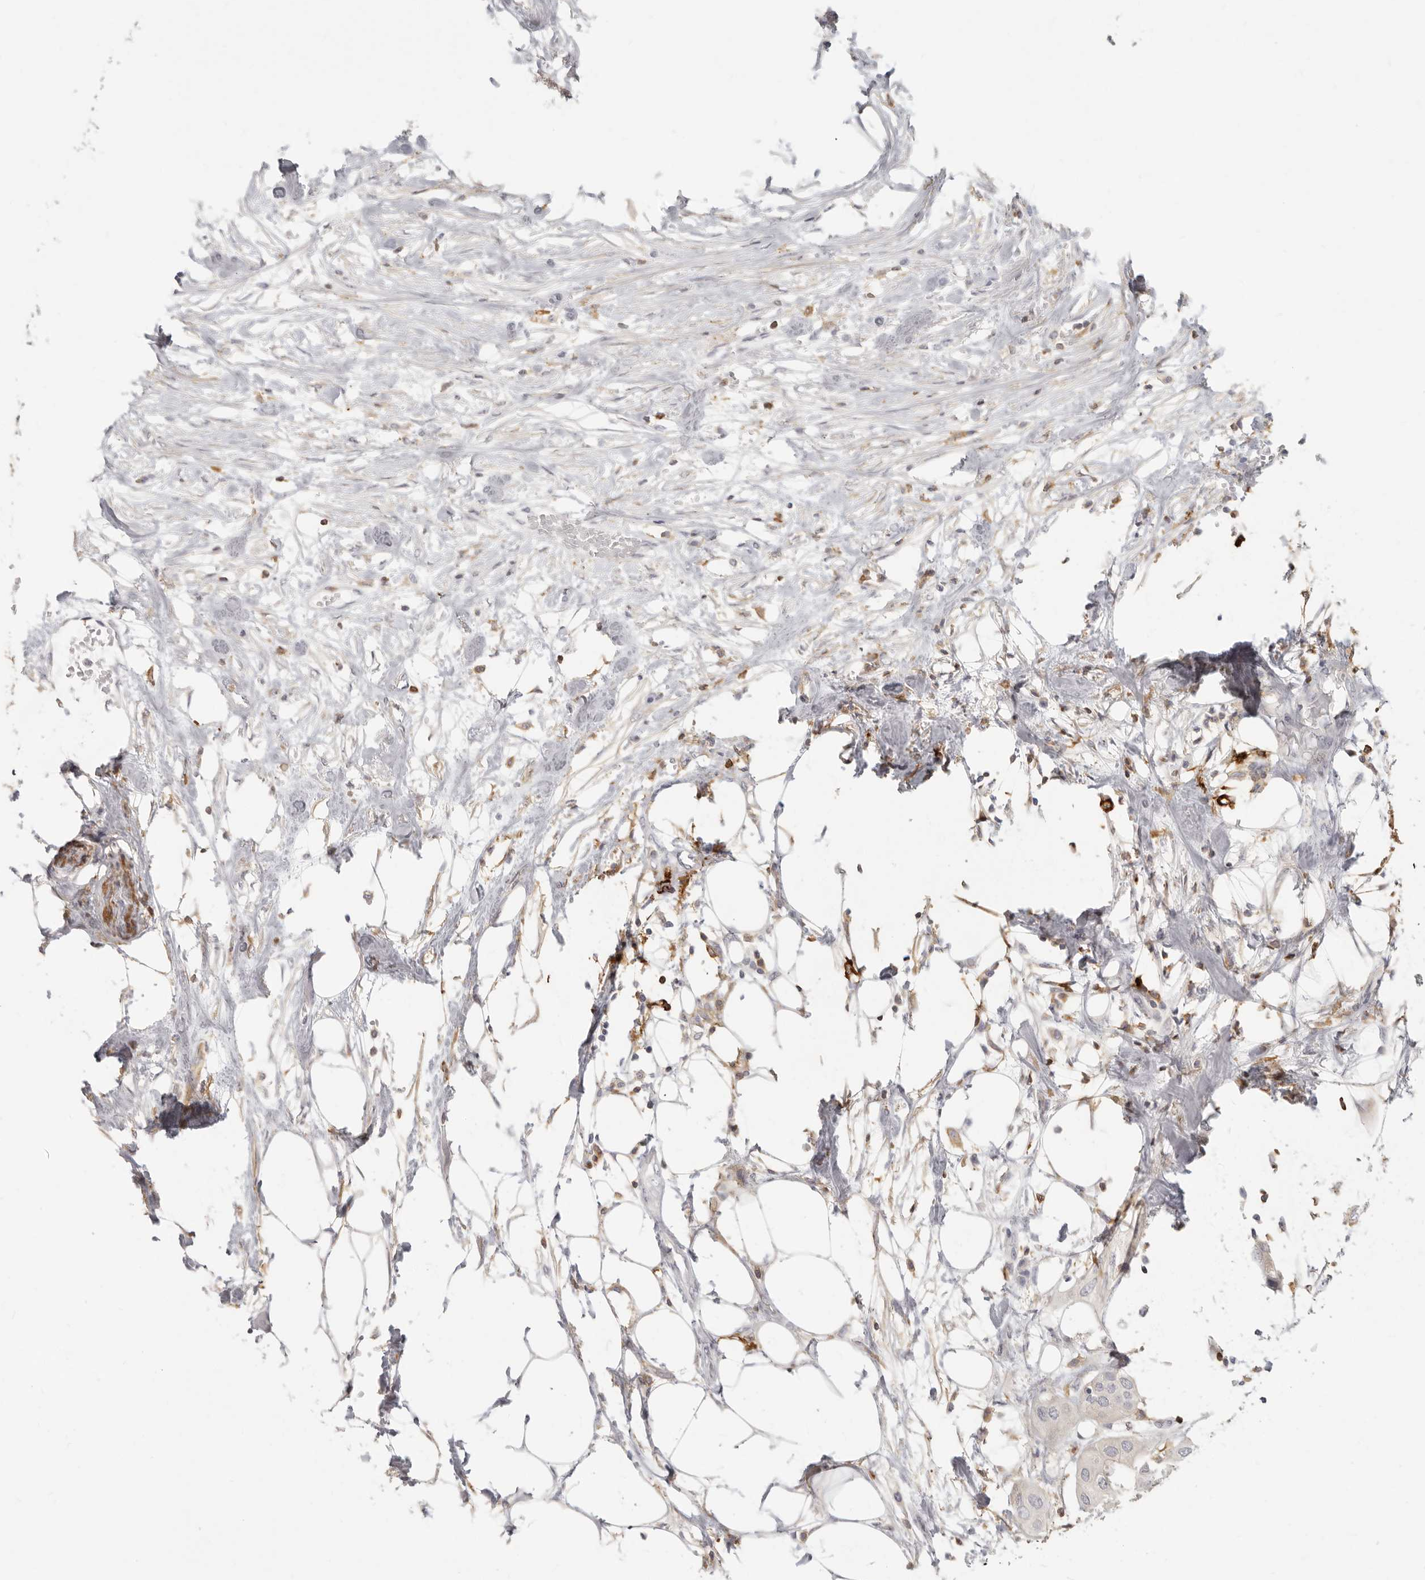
{"staining": {"intensity": "negative", "quantity": "none", "location": "none"}, "tissue": "urothelial cancer", "cell_type": "Tumor cells", "image_type": "cancer", "snomed": [{"axis": "morphology", "description": "Urothelial carcinoma, High grade"}, {"axis": "topography", "description": "Urinary bladder"}], "caption": "High power microscopy histopathology image of an immunohistochemistry (IHC) micrograph of high-grade urothelial carcinoma, revealing no significant expression in tumor cells. (DAB immunohistochemistry (IHC), high magnification).", "gene": "NIBAN1", "patient": {"sex": "male", "age": 64}}